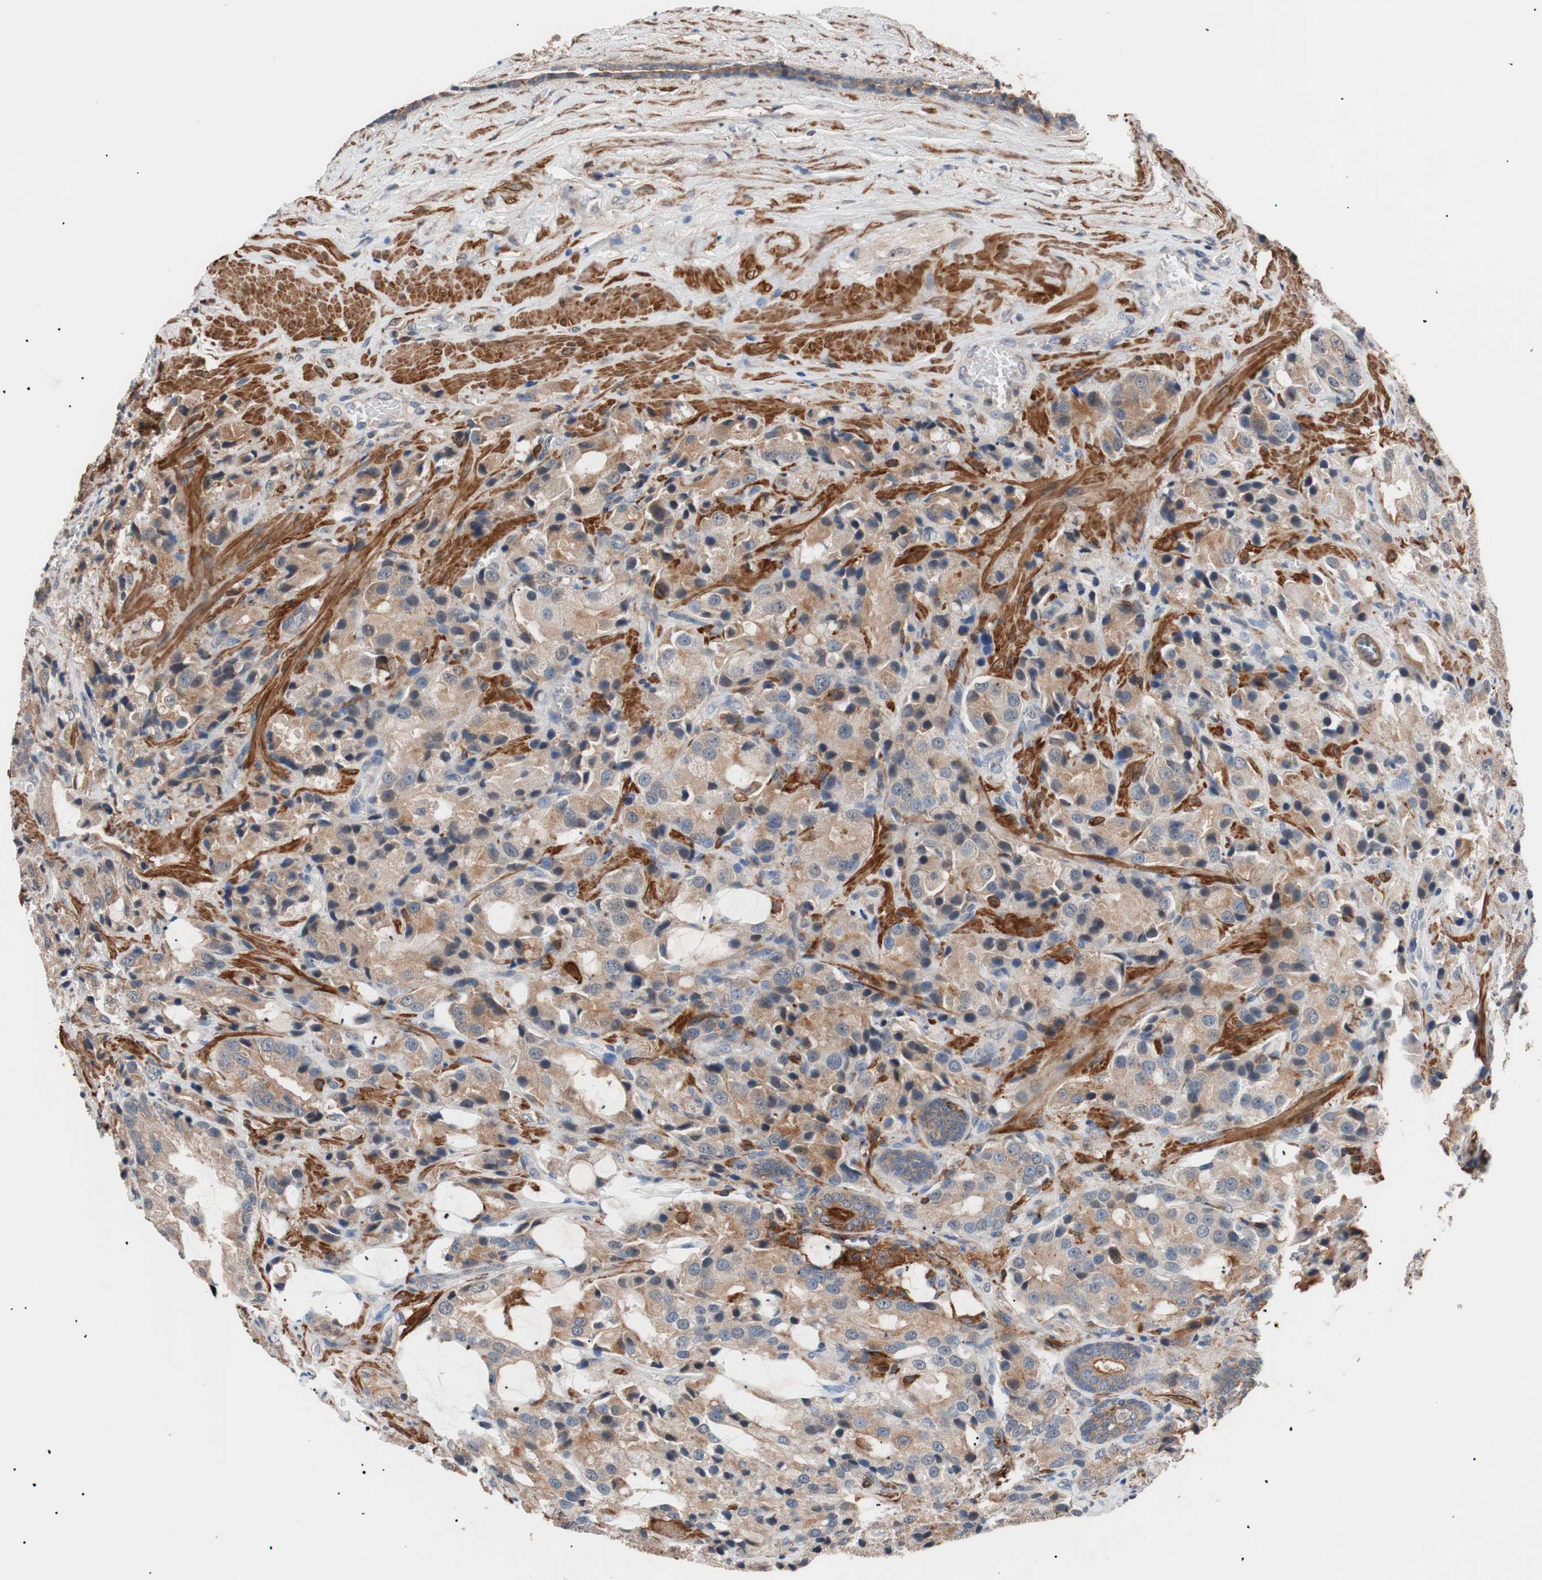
{"staining": {"intensity": "weak", "quantity": "25%-75%", "location": "cytoplasmic/membranous"}, "tissue": "prostate cancer", "cell_type": "Tumor cells", "image_type": "cancer", "snomed": [{"axis": "morphology", "description": "Adenocarcinoma, High grade"}, {"axis": "topography", "description": "Prostate"}], "caption": "Protein analysis of prostate cancer (high-grade adenocarcinoma) tissue demonstrates weak cytoplasmic/membranous positivity in about 25%-75% of tumor cells.", "gene": "LITAF", "patient": {"sex": "male", "age": 70}}